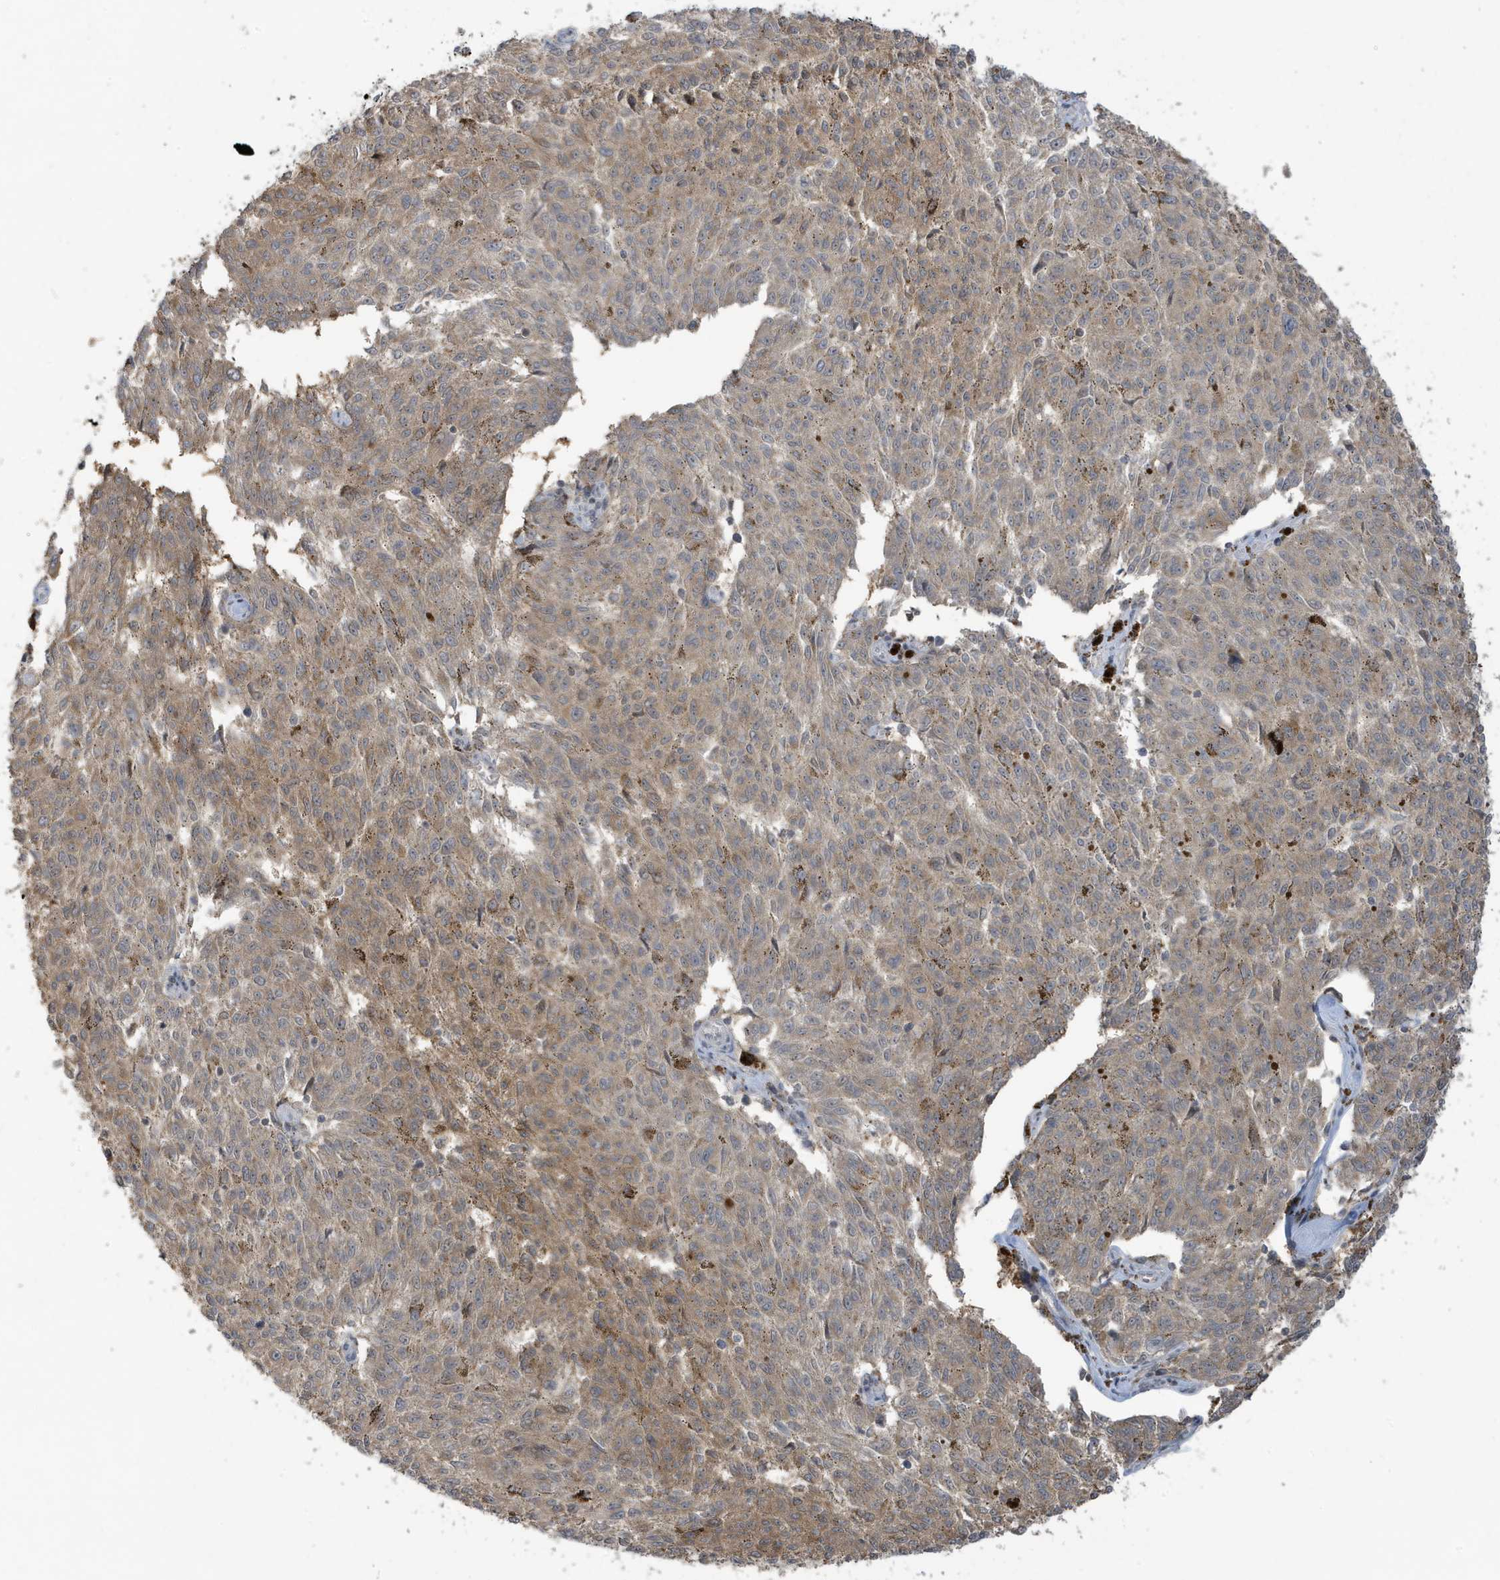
{"staining": {"intensity": "moderate", "quantity": ">75%", "location": "cytoplasmic/membranous"}, "tissue": "melanoma", "cell_type": "Tumor cells", "image_type": "cancer", "snomed": [{"axis": "morphology", "description": "Malignant melanoma, NOS"}, {"axis": "topography", "description": "Skin"}], "caption": "Moderate cytoplasmic/membranous positivity for a protein is appreciated in about >75% of tumor cells of malignant melanoma using immunohistochemistry (IHC).", "gene": "PRRT3", "patient": {"sex": "female", "age": 72}}